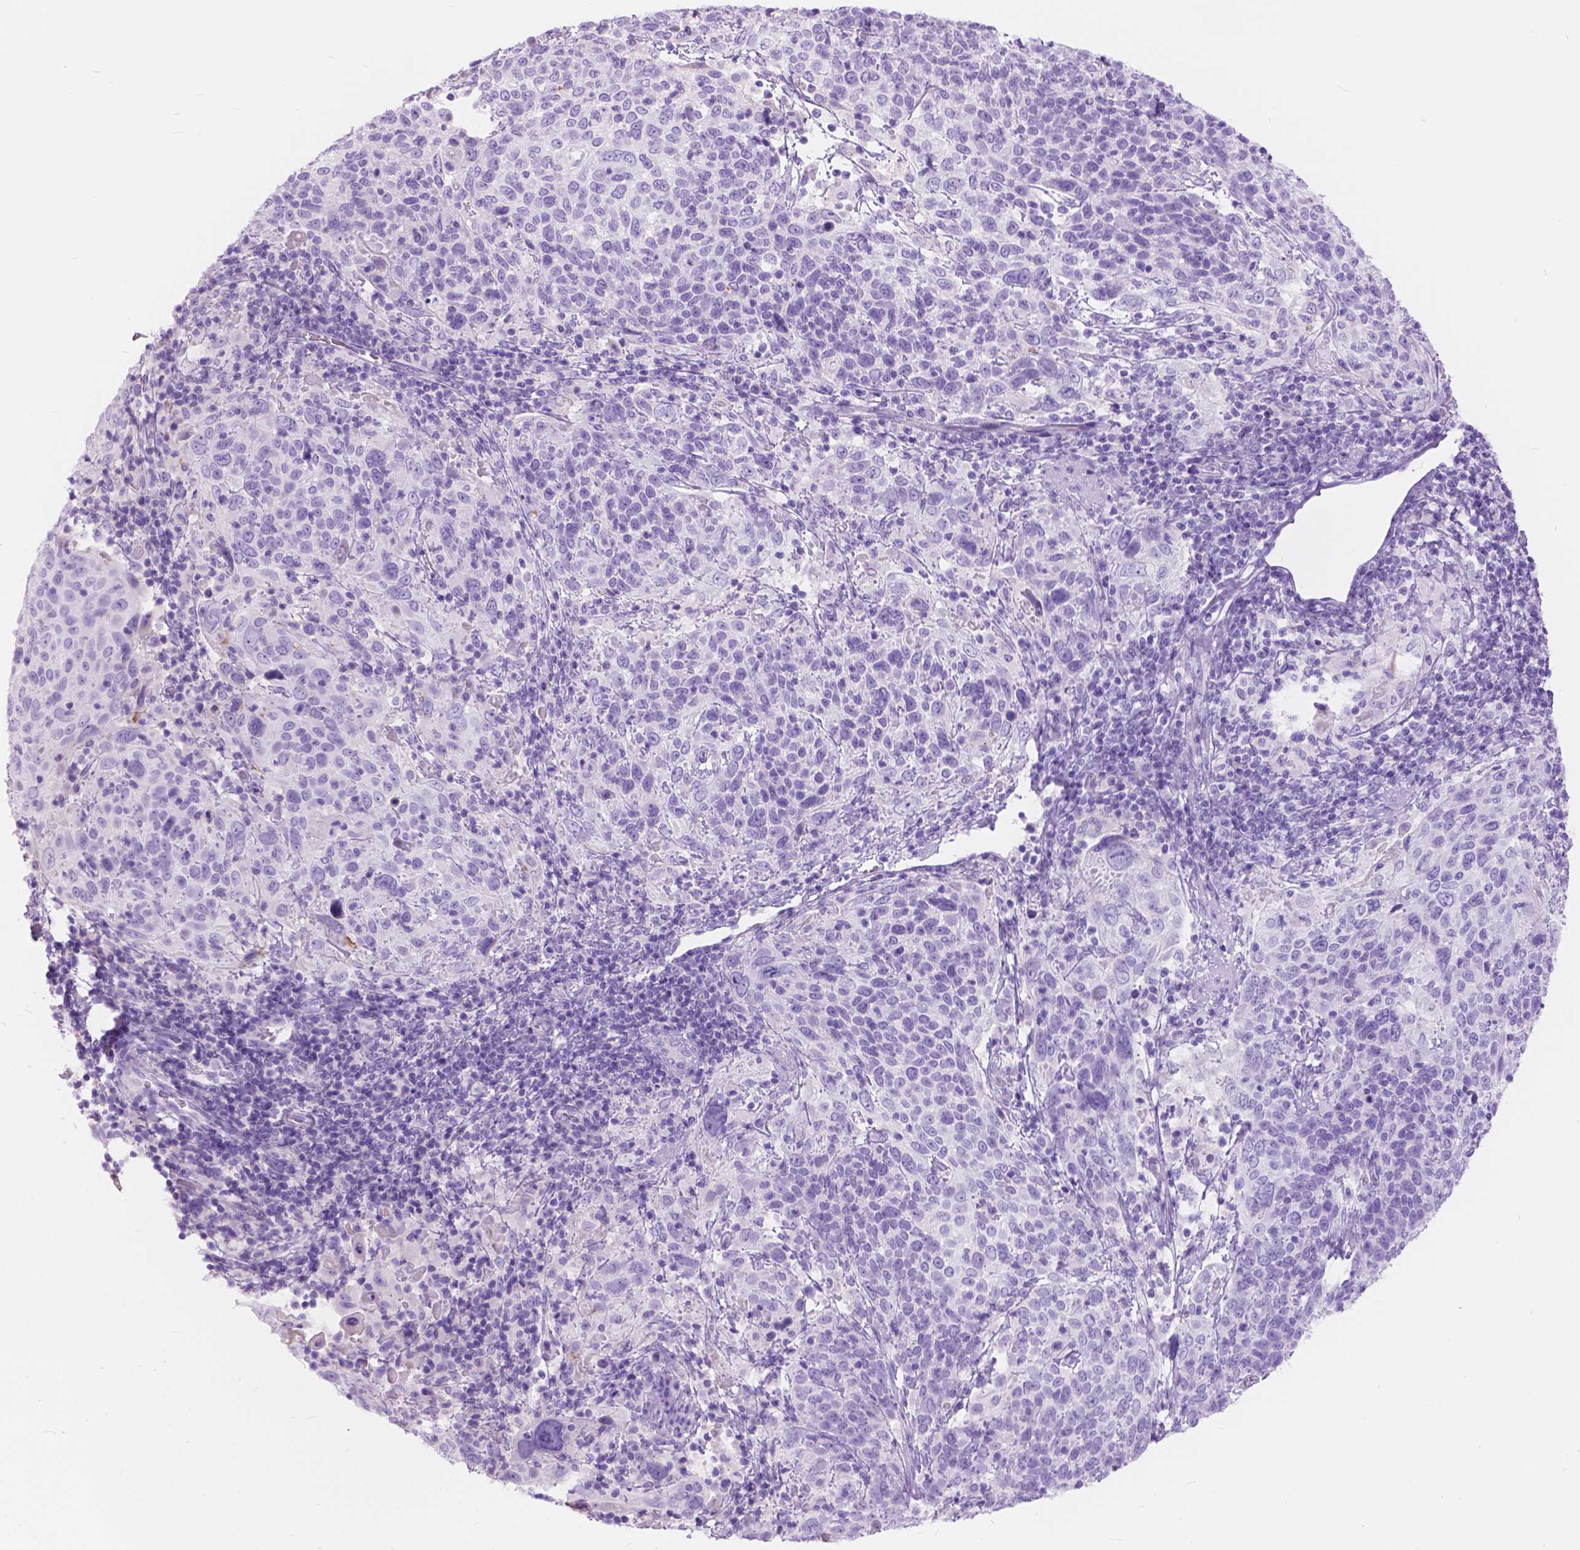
{"staining": {"intensity": "negative", "quantity": "none", "location": "none"}, "tissue": "cervical cancer", "cell_type": "Tumor cells", "image_type": "cancer", "snomed": [{"axis": "morphology", "description": "Squamous cell carcinoma, NOS"}, {"axis": "topography", "description": "Cervix"}], "caption": "An immunohistochemistry (IHC) photomicrograph of squamous cell carcinoma (cervical) is shown. There is no staining in tumor cells of squamous cell carcinoma (cervical). (DAB immunohistochemistry with hematoxylin counter stain).", "gene": "FOXL2", "patient": {"sex": "female", "age": 61}}